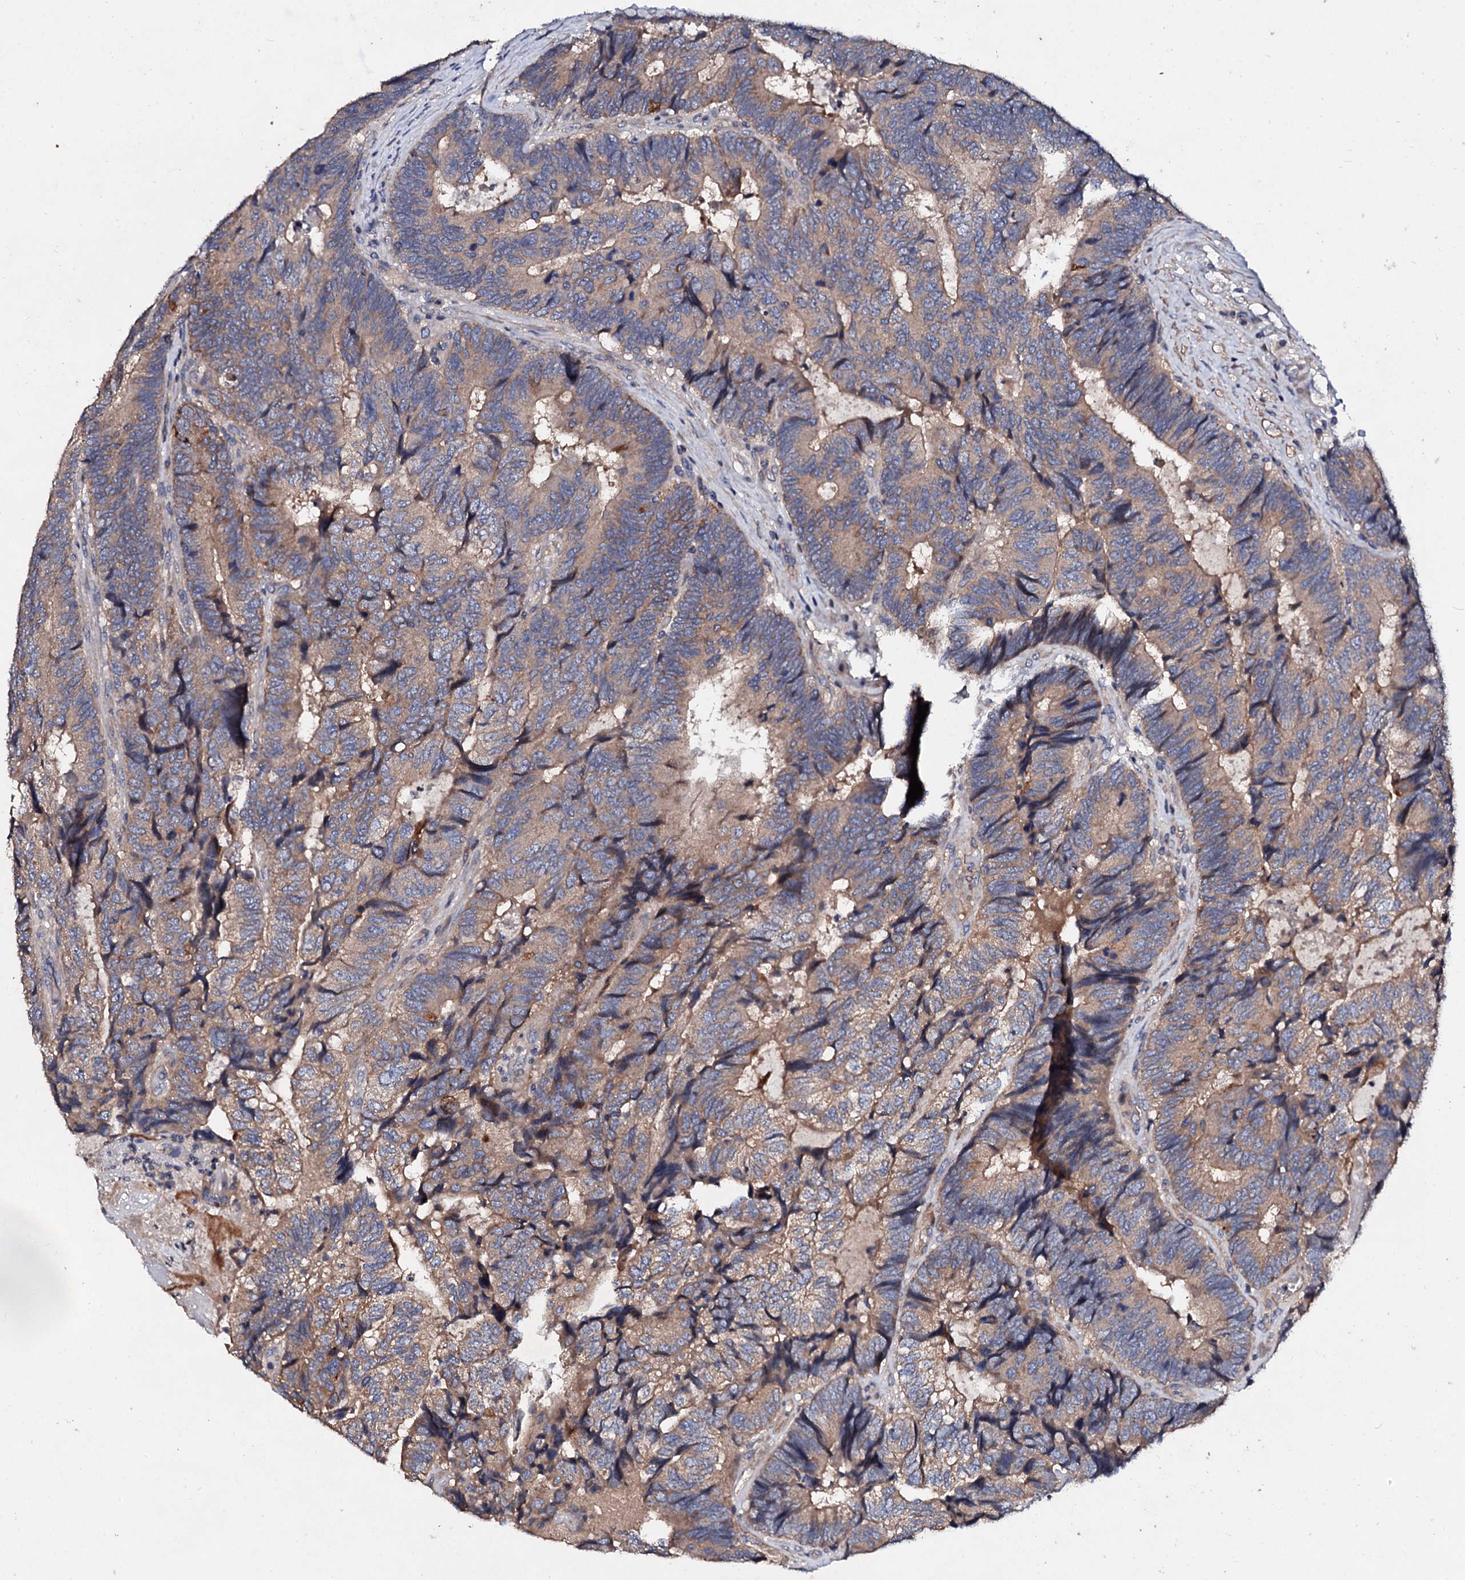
{"staining": {"intensity": "weak", "quantity": ">75%", "location": "cytoplasmic/membranous"}, "tissue": "colorectal cancer", "cell_type": "Tumor cells", "image_type": "cancer", "snomed": [{"axis": "morphology", "description": "Adenocarcinoma, NOS"}, {"axis": "topography", "description": "Colon"}], "caption": "This is a photomicrograph of immunohistochemistry staining of colorectal cancer, which shows weak positivity in the cytoplasmic/membranous of tumor cells.", "gene": "FIBIN", "patient": {"sex": "female", "age": 67}}